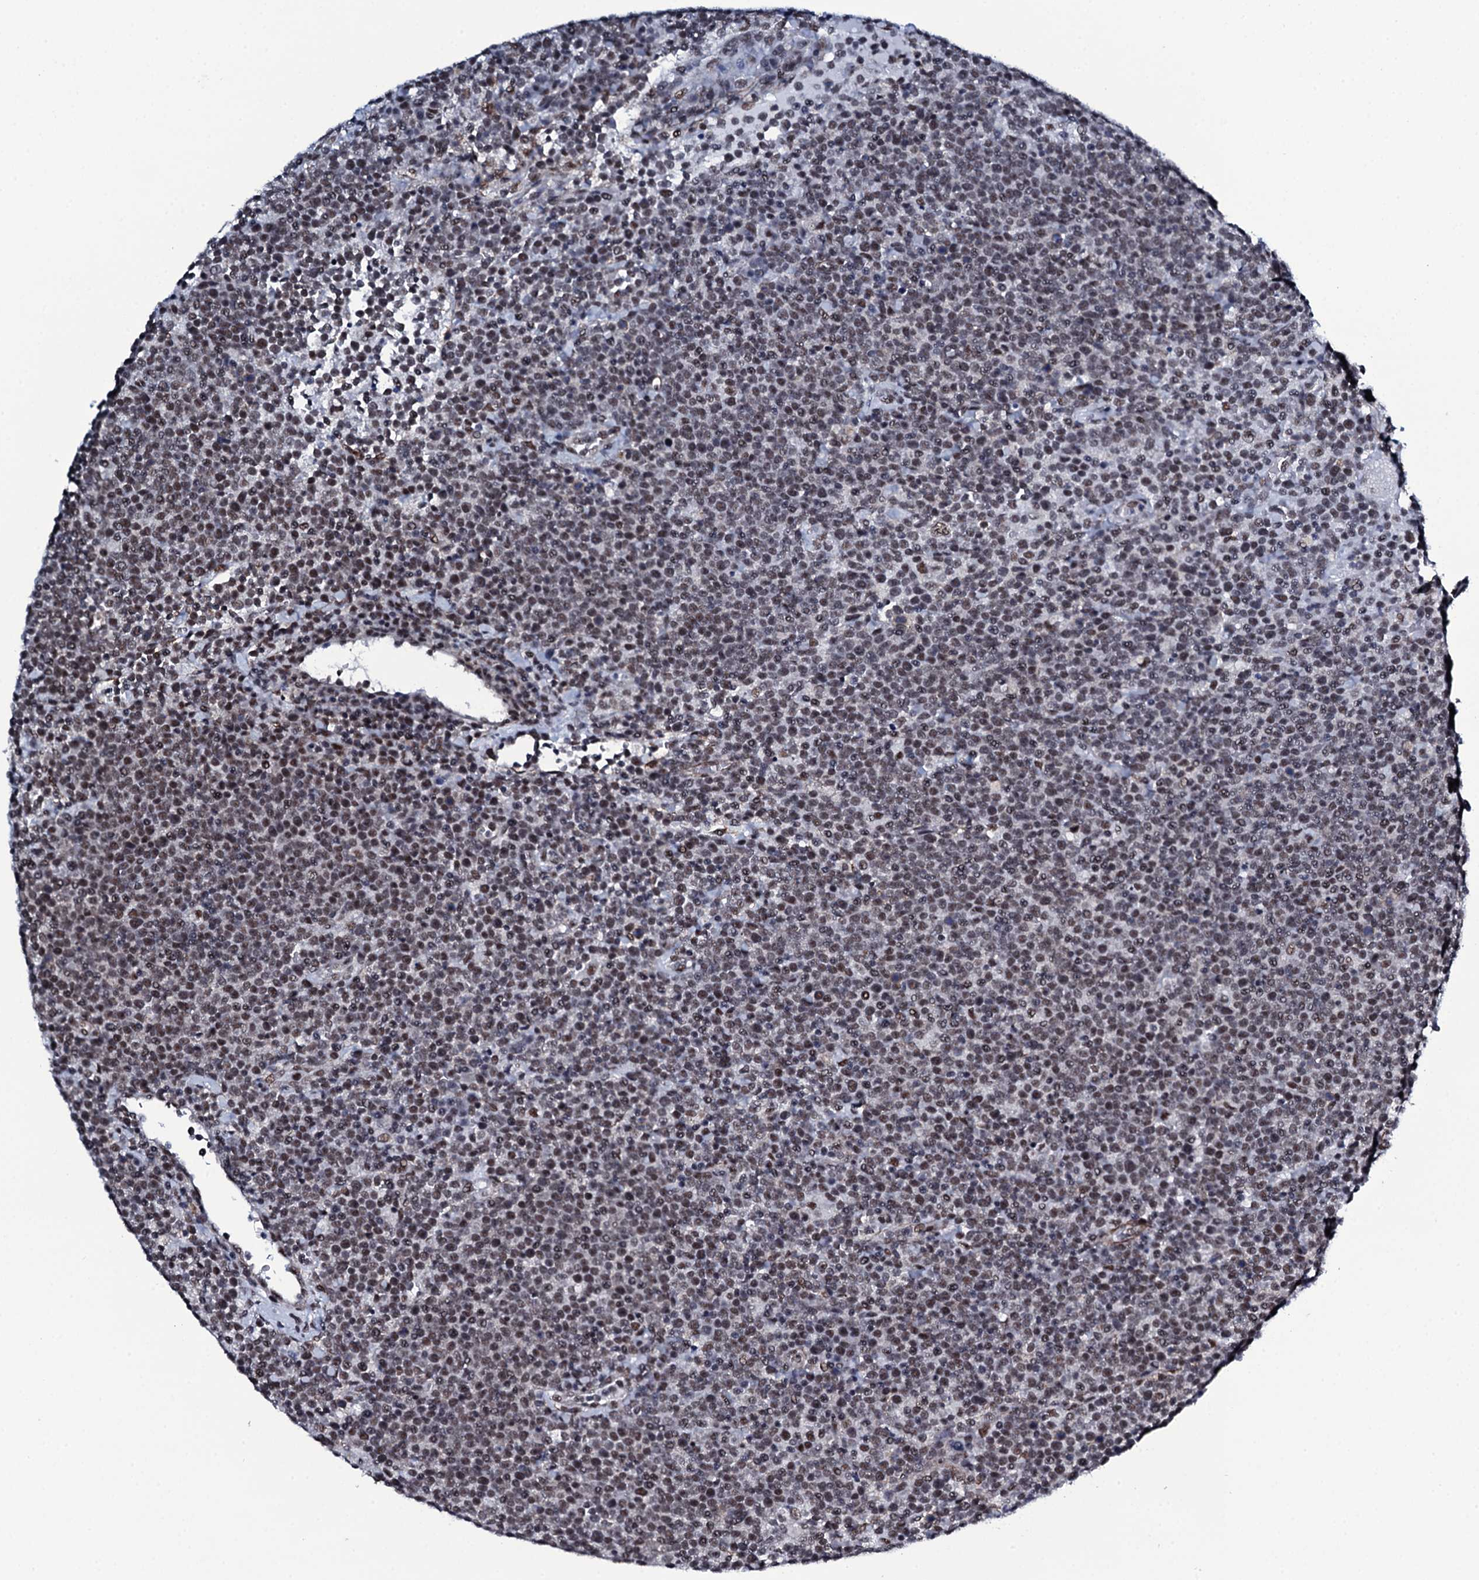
{"staining": {"intensity": "weak", "quantity": "25%-75%", "location": "nuclear"}, "tissue": "lymphoma", "cell_type": "Tumor cells", "image_type": "cancer", "snomed": [{"axis": "morphology", "description": "Malignant lymphoma, non-Hodgkin's type, High grade"}, {"axis": "topography", "description": "Lymph node"}], "caption": "Weak nuclear staining for a protein is appreciated in approximately 25%-75% of tumor cells of lymphoma using immunohistochemistry (IHC).", "gene": "CWC15", "patient": {"sex": "male", "age": 61}}